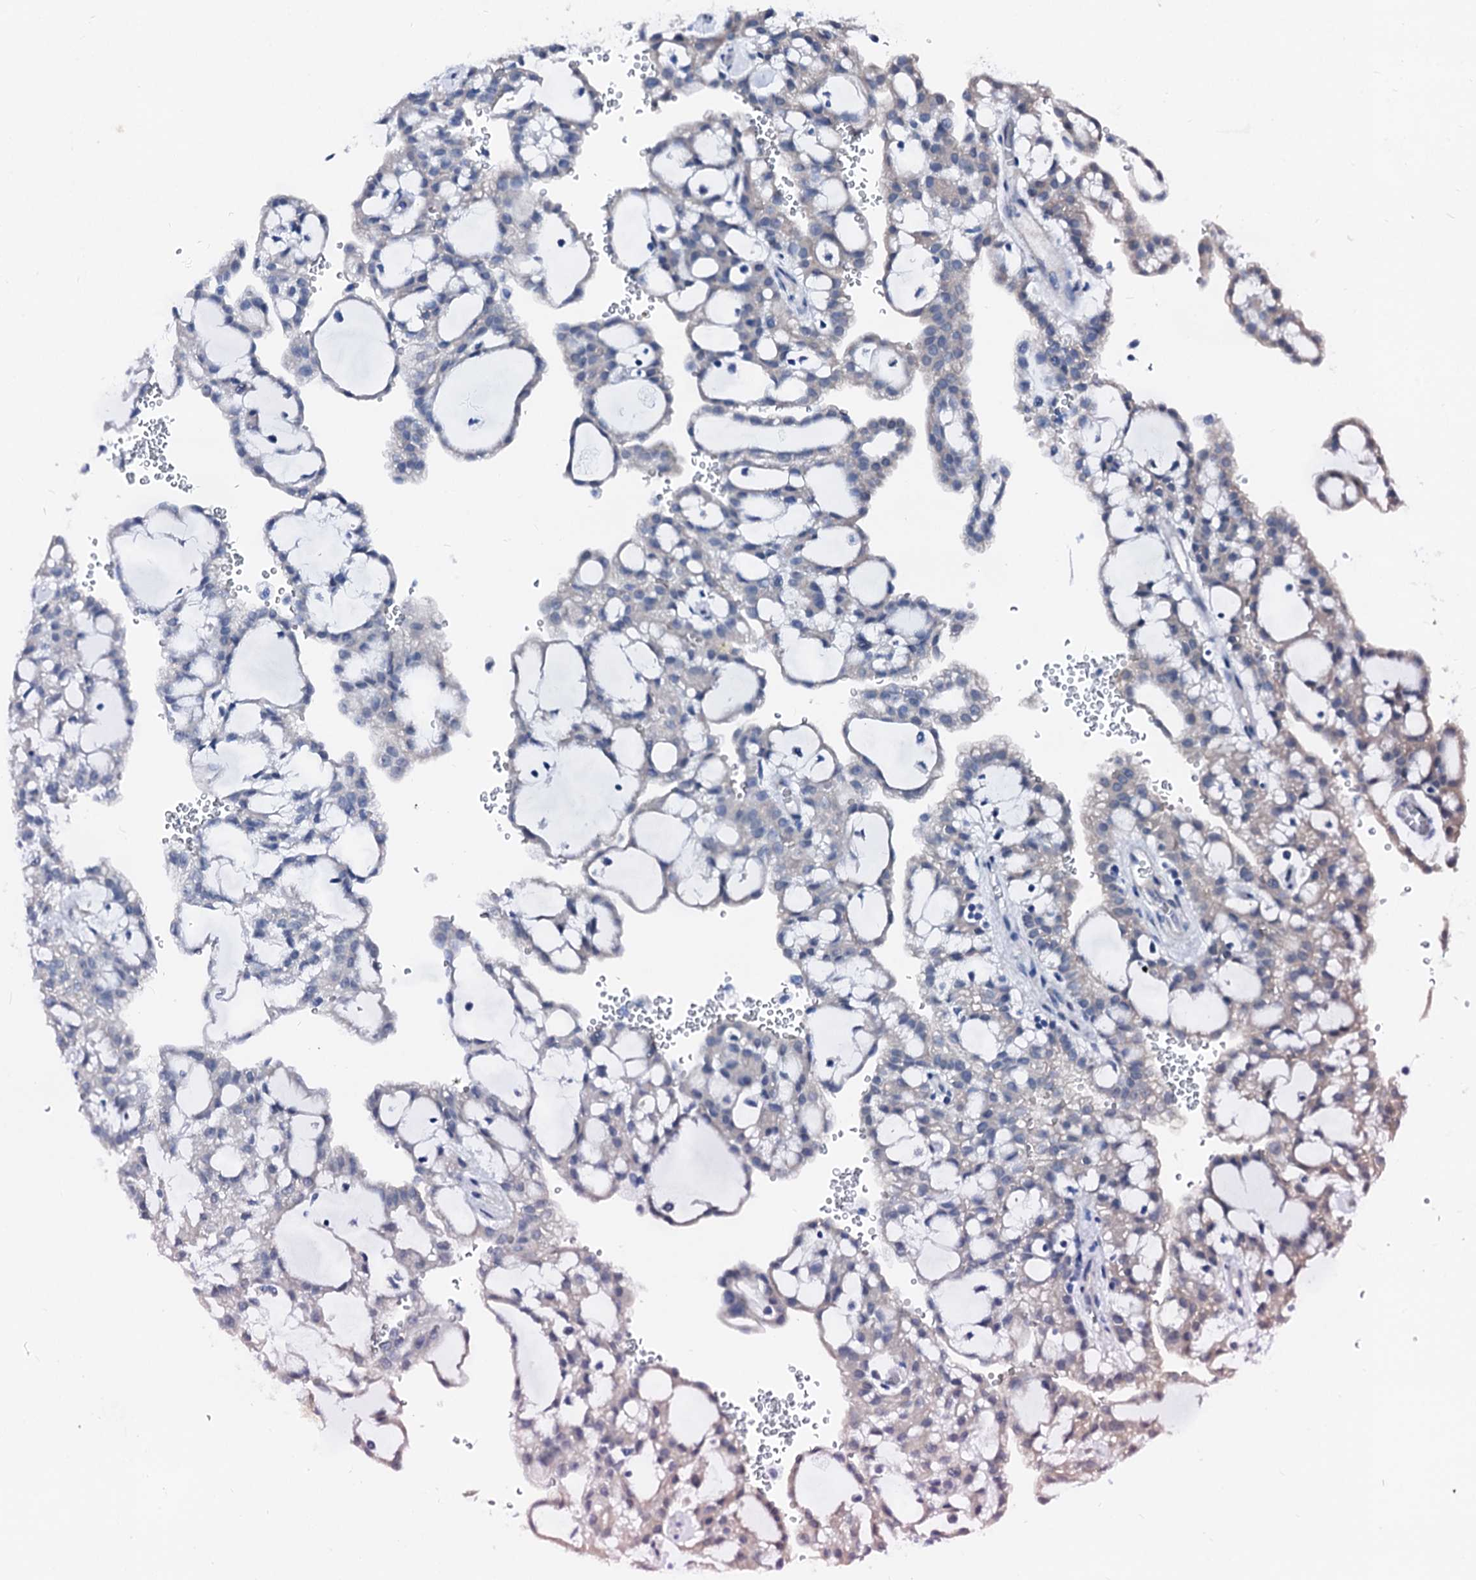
{"staining": {"intensity": "negative", "quantity": "none", "location": "none"}, "tissue": "renal cancer", "cell_type": "Tumor cells", "image_type": "cancer", "snomed": [{"axis": "morphology", "description": "Adenocarcinoma, NOS"}, {"axis": "topography", "description": "Kidney"}], "caption": "Photomicrograph shows no protein expression in tumor cells of renal cancer (adenocarcinoma) tissue.", "gene": "CSN2", "patient": {"sex": "male", "age": 63}}